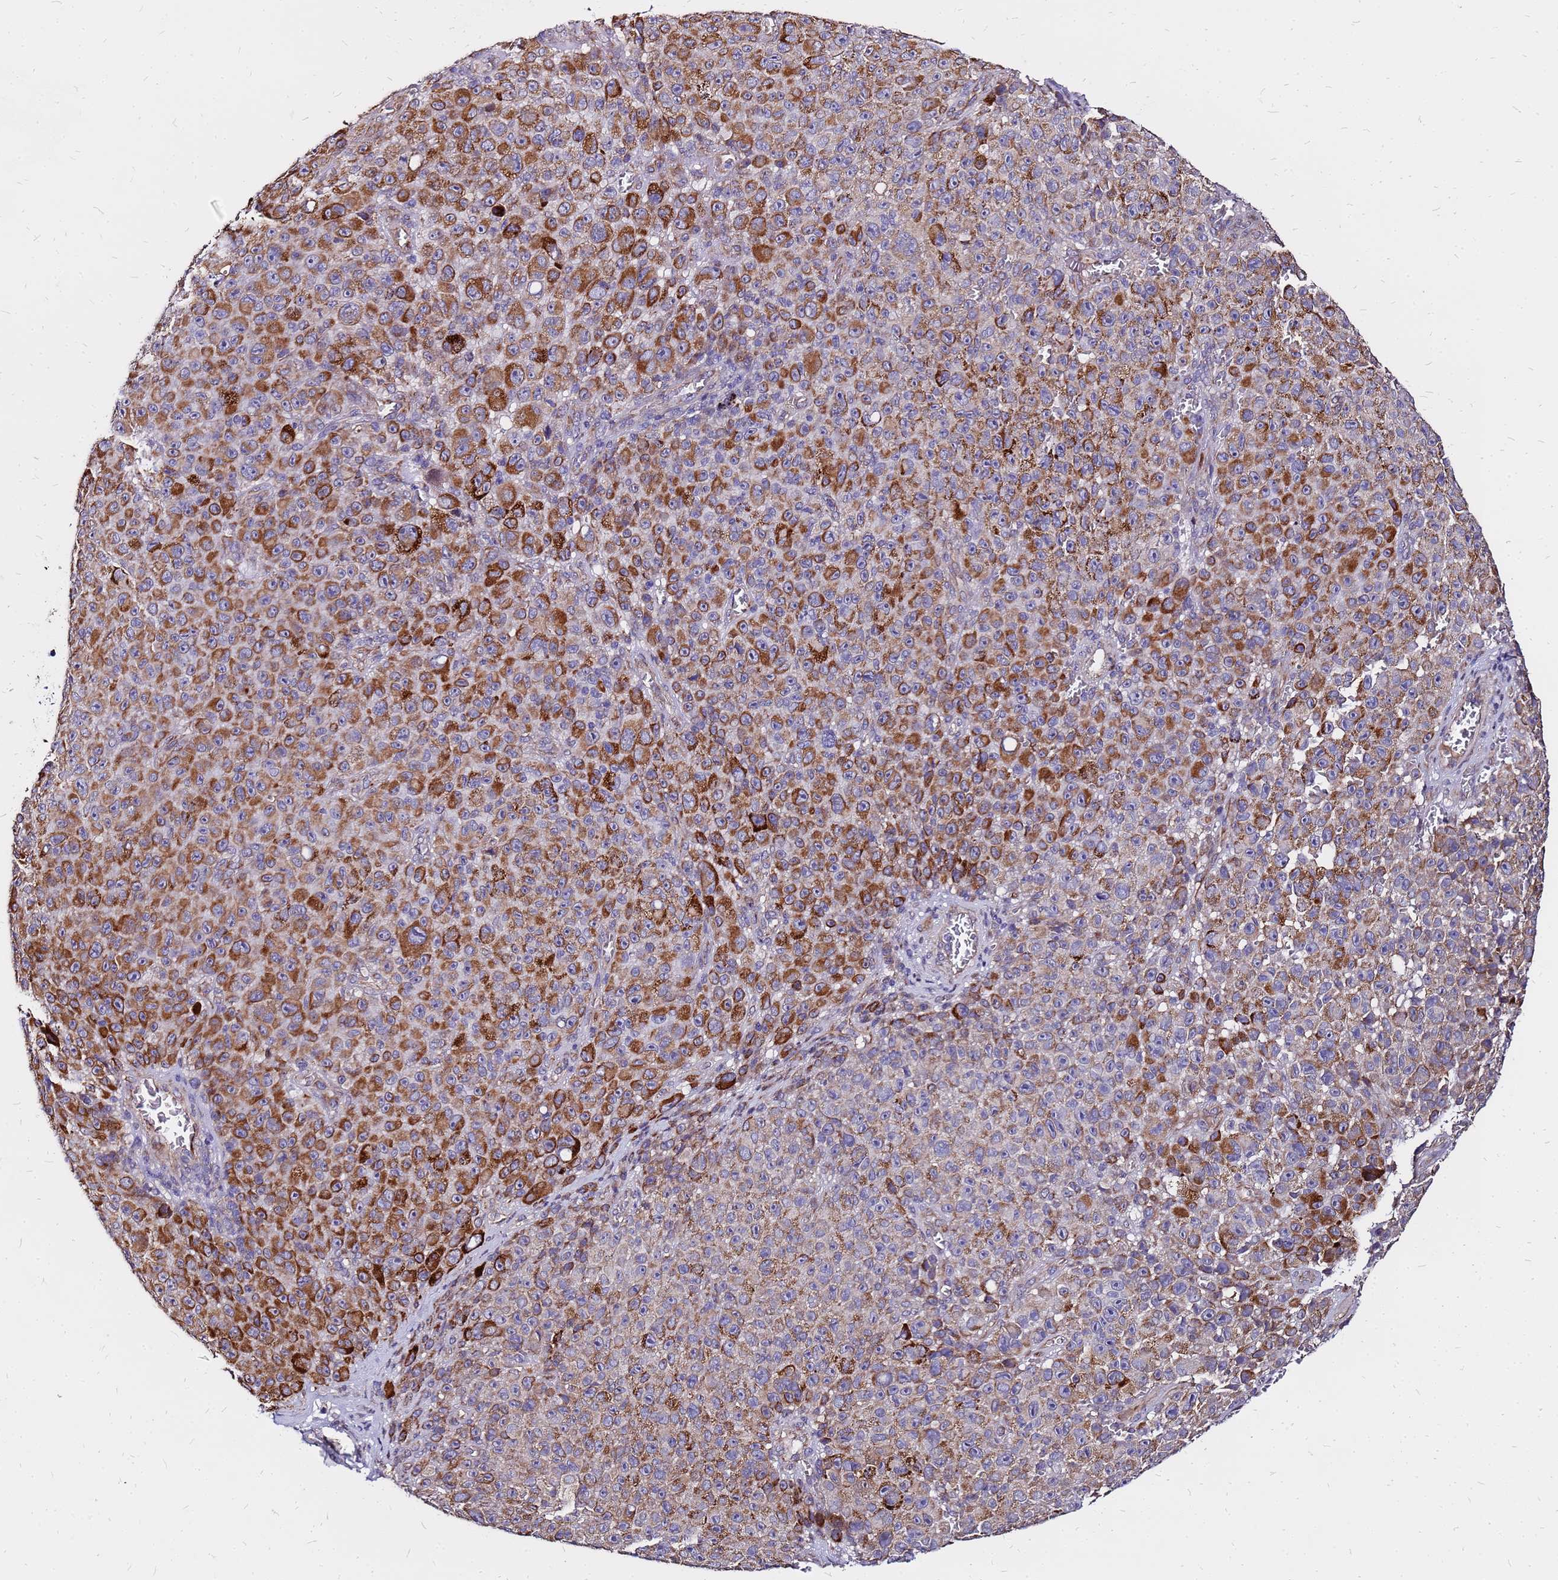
{"staining": {"intensity": "strong", "quantity": ">75%", "location": "cytoplasmic/membranous"}, "tissue": "melanoma", "cell_type": "Tumor cells", "image_type": "cancer", "snomed": [{"axis": "morphology", "description": "Malignant melanoma, NOS"}, {"axis": "topography", "description": "Skin"}], "caption": "Protein staining of melanoma tissue reveals strong cytoplasmic/membranous positivity in approximately >75% of tumor cells.", "gene": "ARHGEF5", "patient": {"sex": "female", "age": 82}}